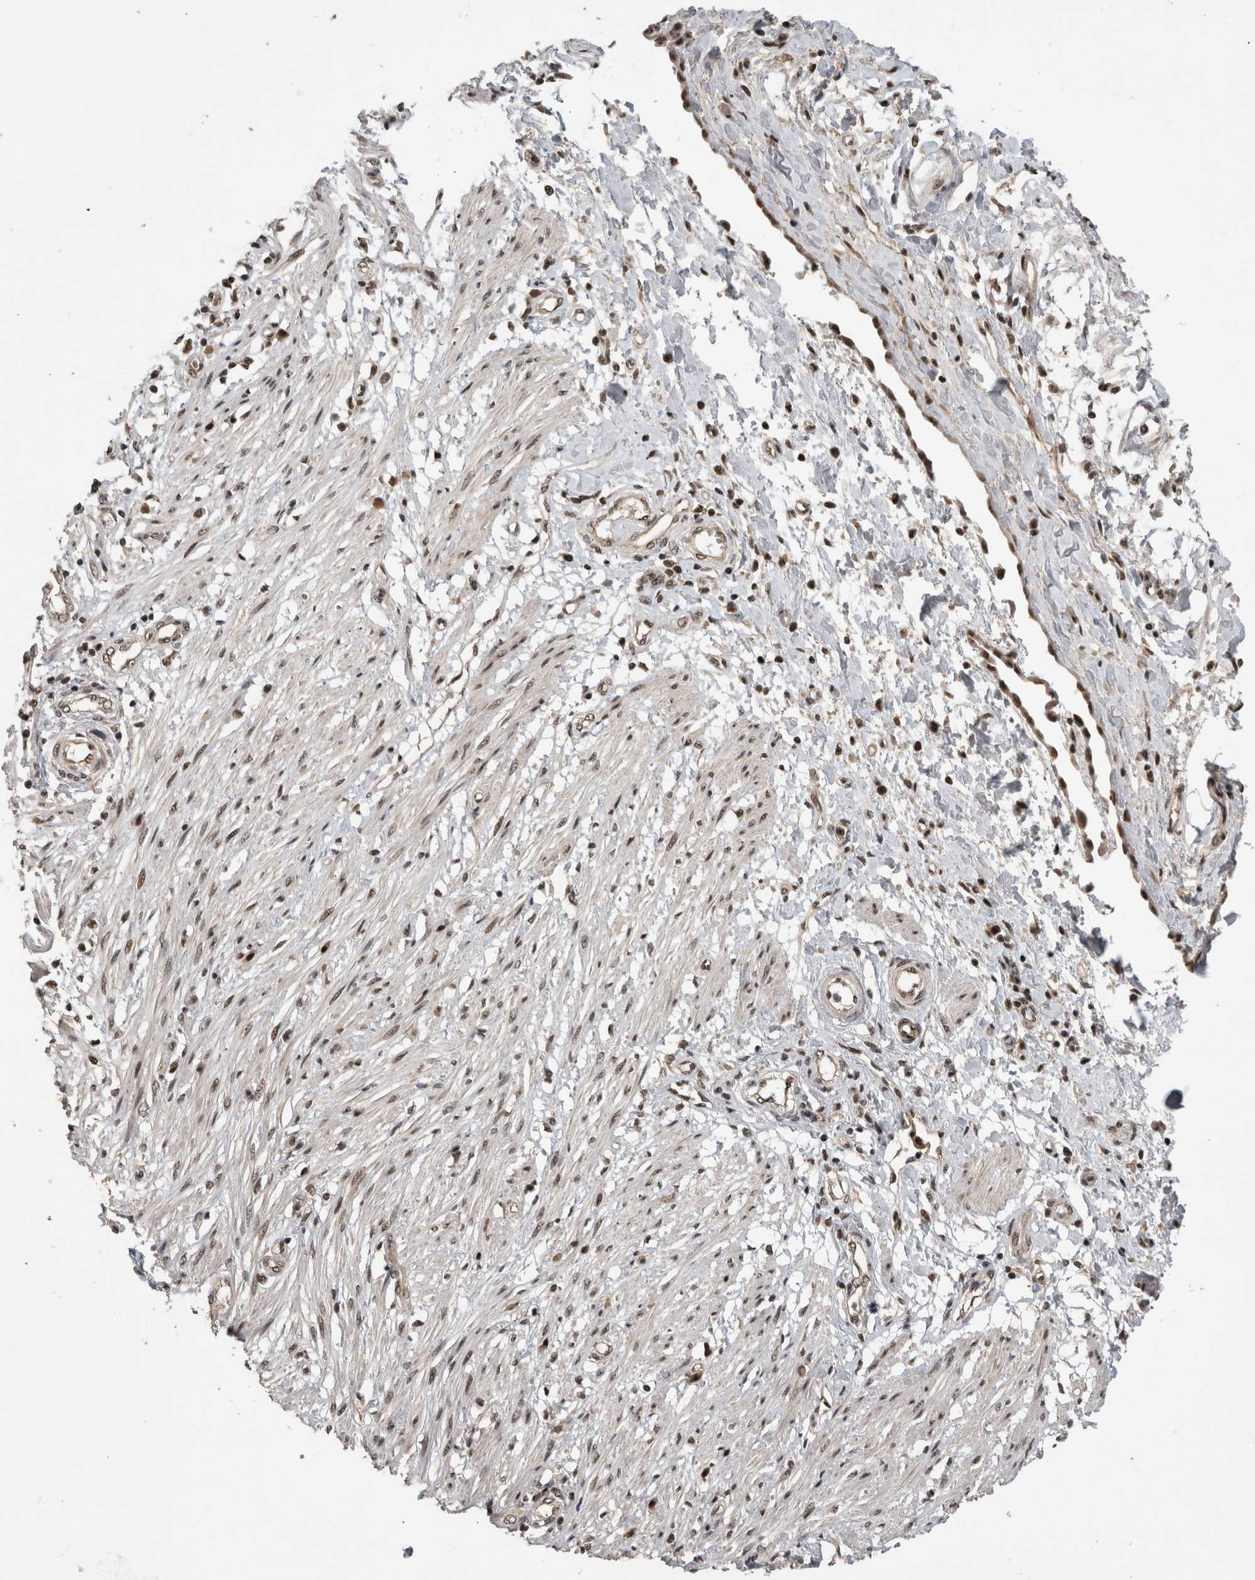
{"staining": {"intensity": "moderate", "quantity": ">75%", "location": "cytoplasmic/membranous,nuclear"}, "tissue": "smooth muscle", "cell_type": "Smooth muscle cells", "image_type": "normal", "snomed": [{"axis": "morphology", "description": "Normal tissue, NOS"}, {"axis": "morphology", "description": "Adenocarcinoma, NOS"}, {"axis": "topography", "description": "Smooth muscle"}, {"axis": "topography", "description": "Colon"}], "caption": "Protein expression analysis of unremarkable human smooth muscle reveals moderate cytoplasmic/membranous,nuclear expression in about >75% of smooth muscle cells.", "gene": "CPSF2", "patient": {"sex": "male", "age": 14}}